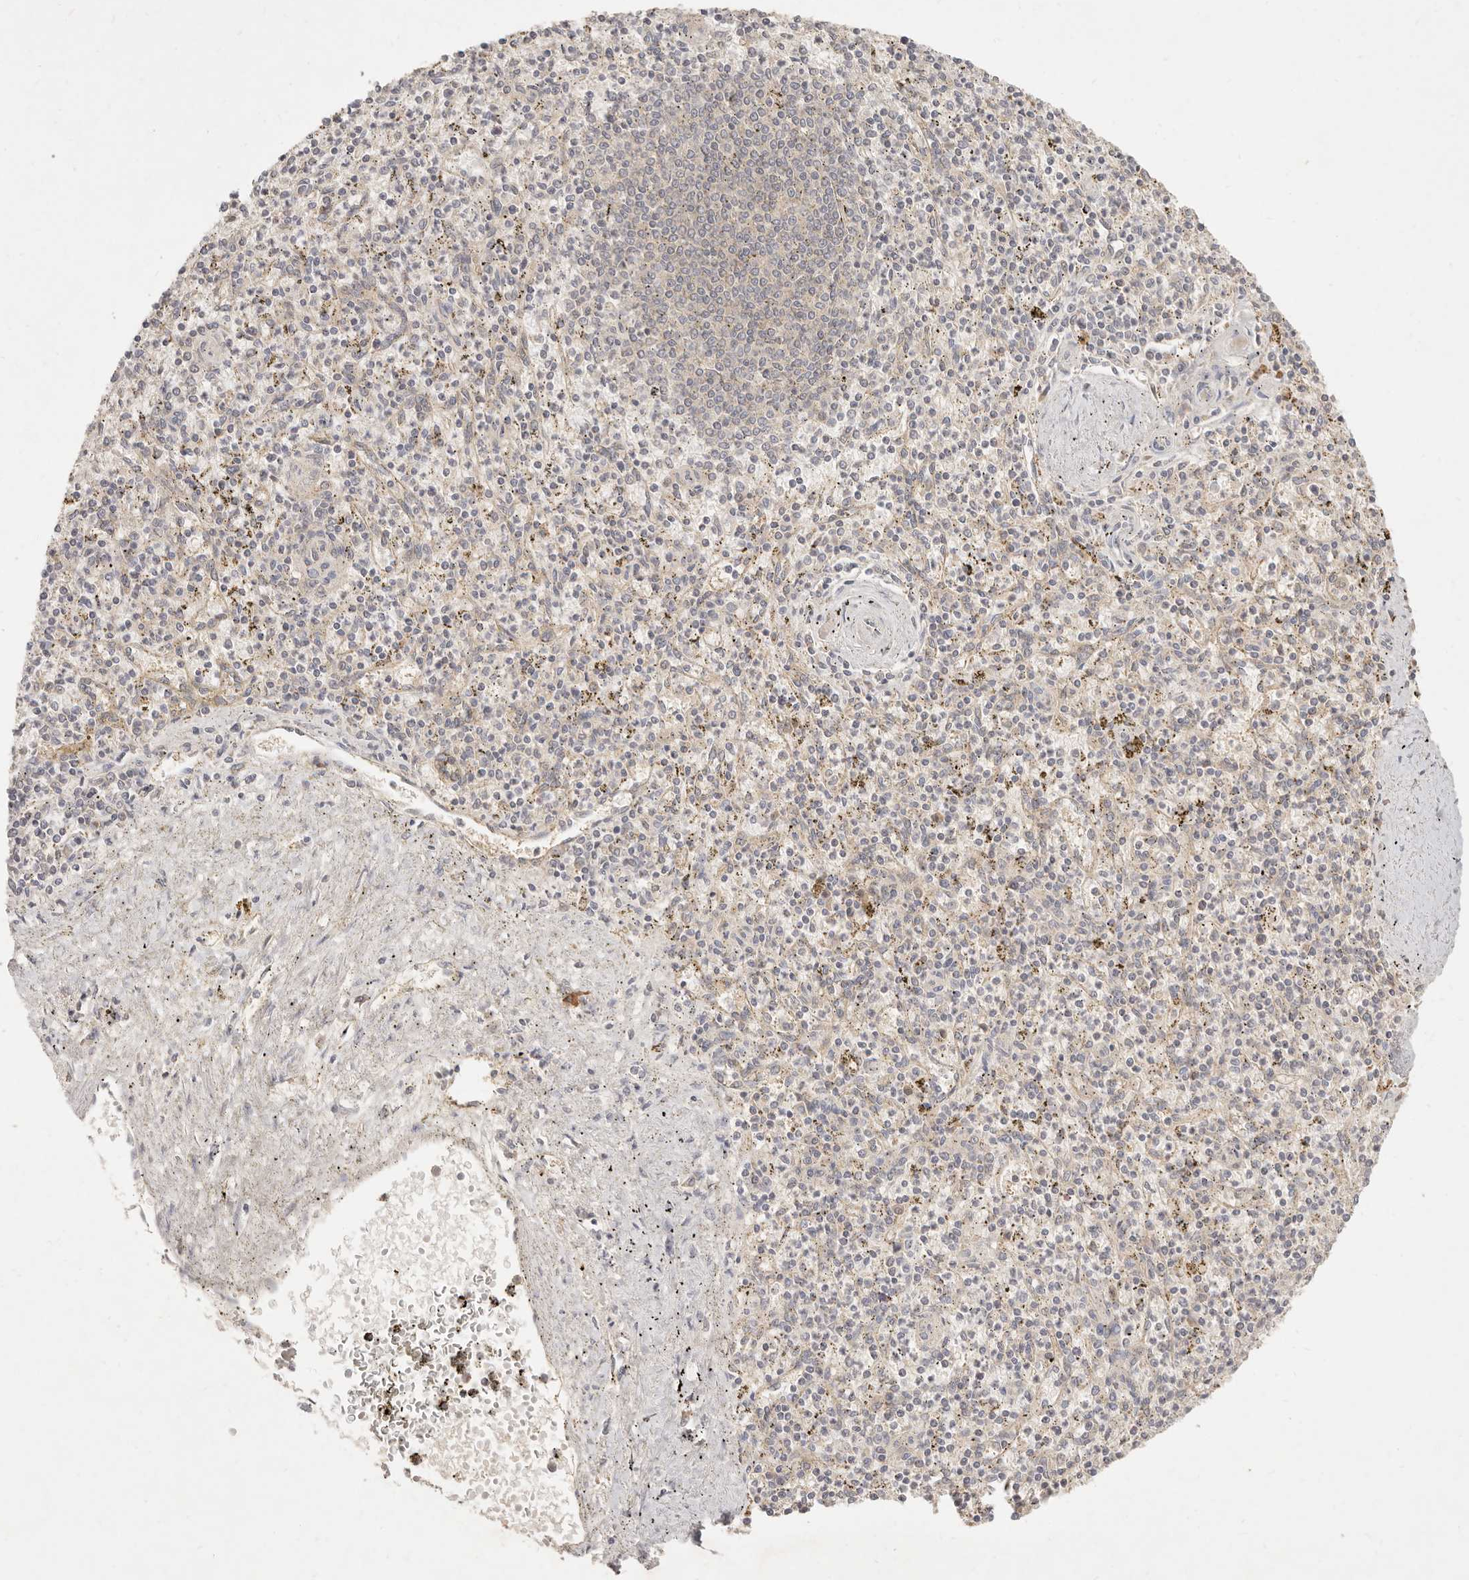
{"staining": {"intensity": "negative", "quantity": "none", "location": "none"}, "tissue": "spleen", "cell_type": "Cells in red pulp", "image_type": "normal", "snomed": [{"axis": "morphology", "description": "Normal tissue, NOS"}, {"axis": "topography", "description": "Spleen"}], "caption": "An immunohistochemistry micrograph of normal spleen is shown. There is no staining in cells in red pulp of spleen.", "gene": "NECAP2", "patient": {"sex": "male", "age": 72}}